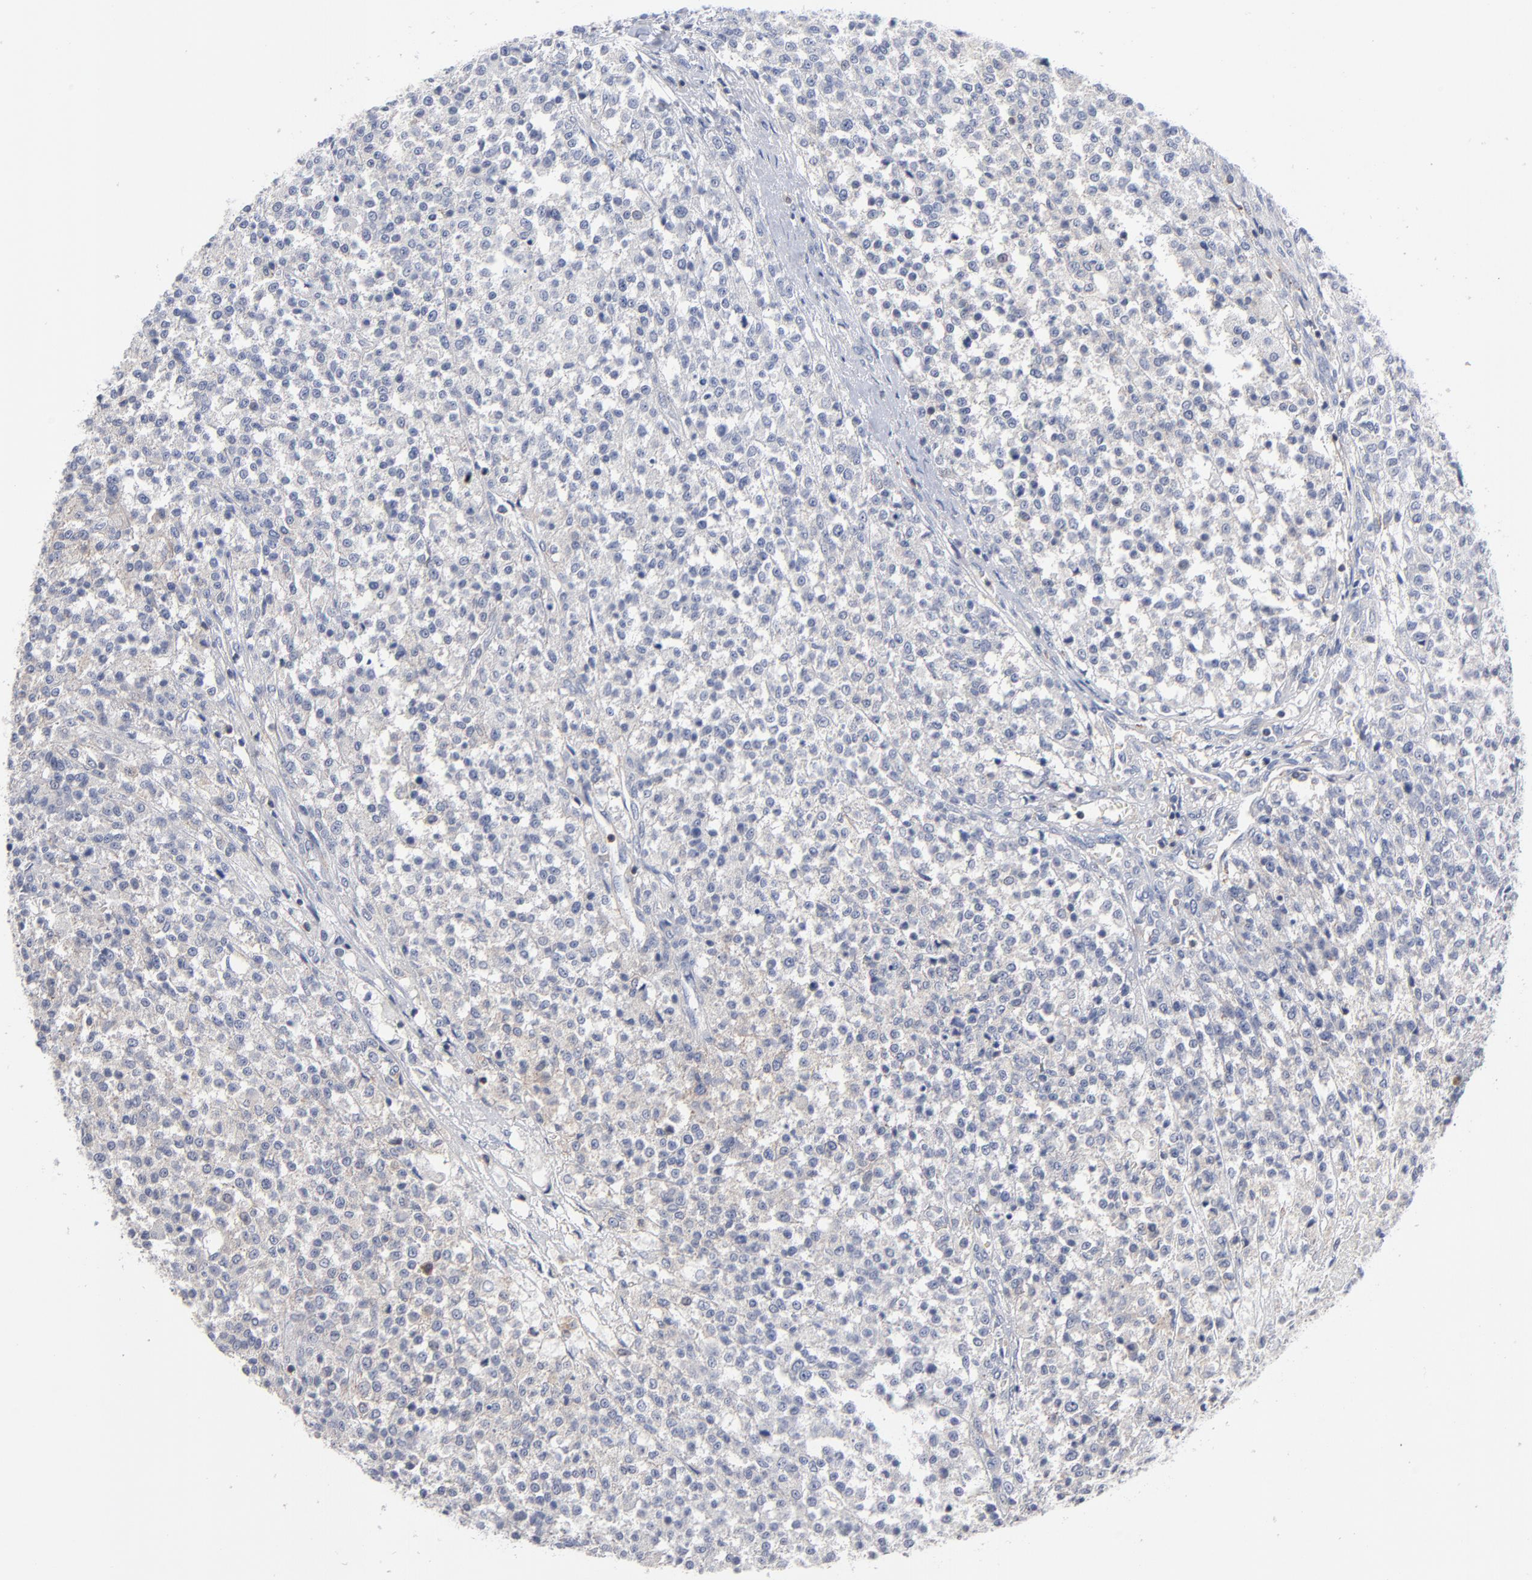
{"staining": {"intensity": "negative", "quantity": "none", "location": "none"}, "tissue": "testis cancer", "cell_type": "Tumor cells", "image_type": "cancer", "snomed": [{"axis": "morphology", "description": "Seminoma, NOS"}, {"axis": "topography", "description": "Testis"}], "caption": "This is an immunohistochemistry (IHC) histopathology image of human testis cancer. There is no staining in tumor cells.", "gene": "PDLIM2", "patient": {"sex": "male", "age": 59}}